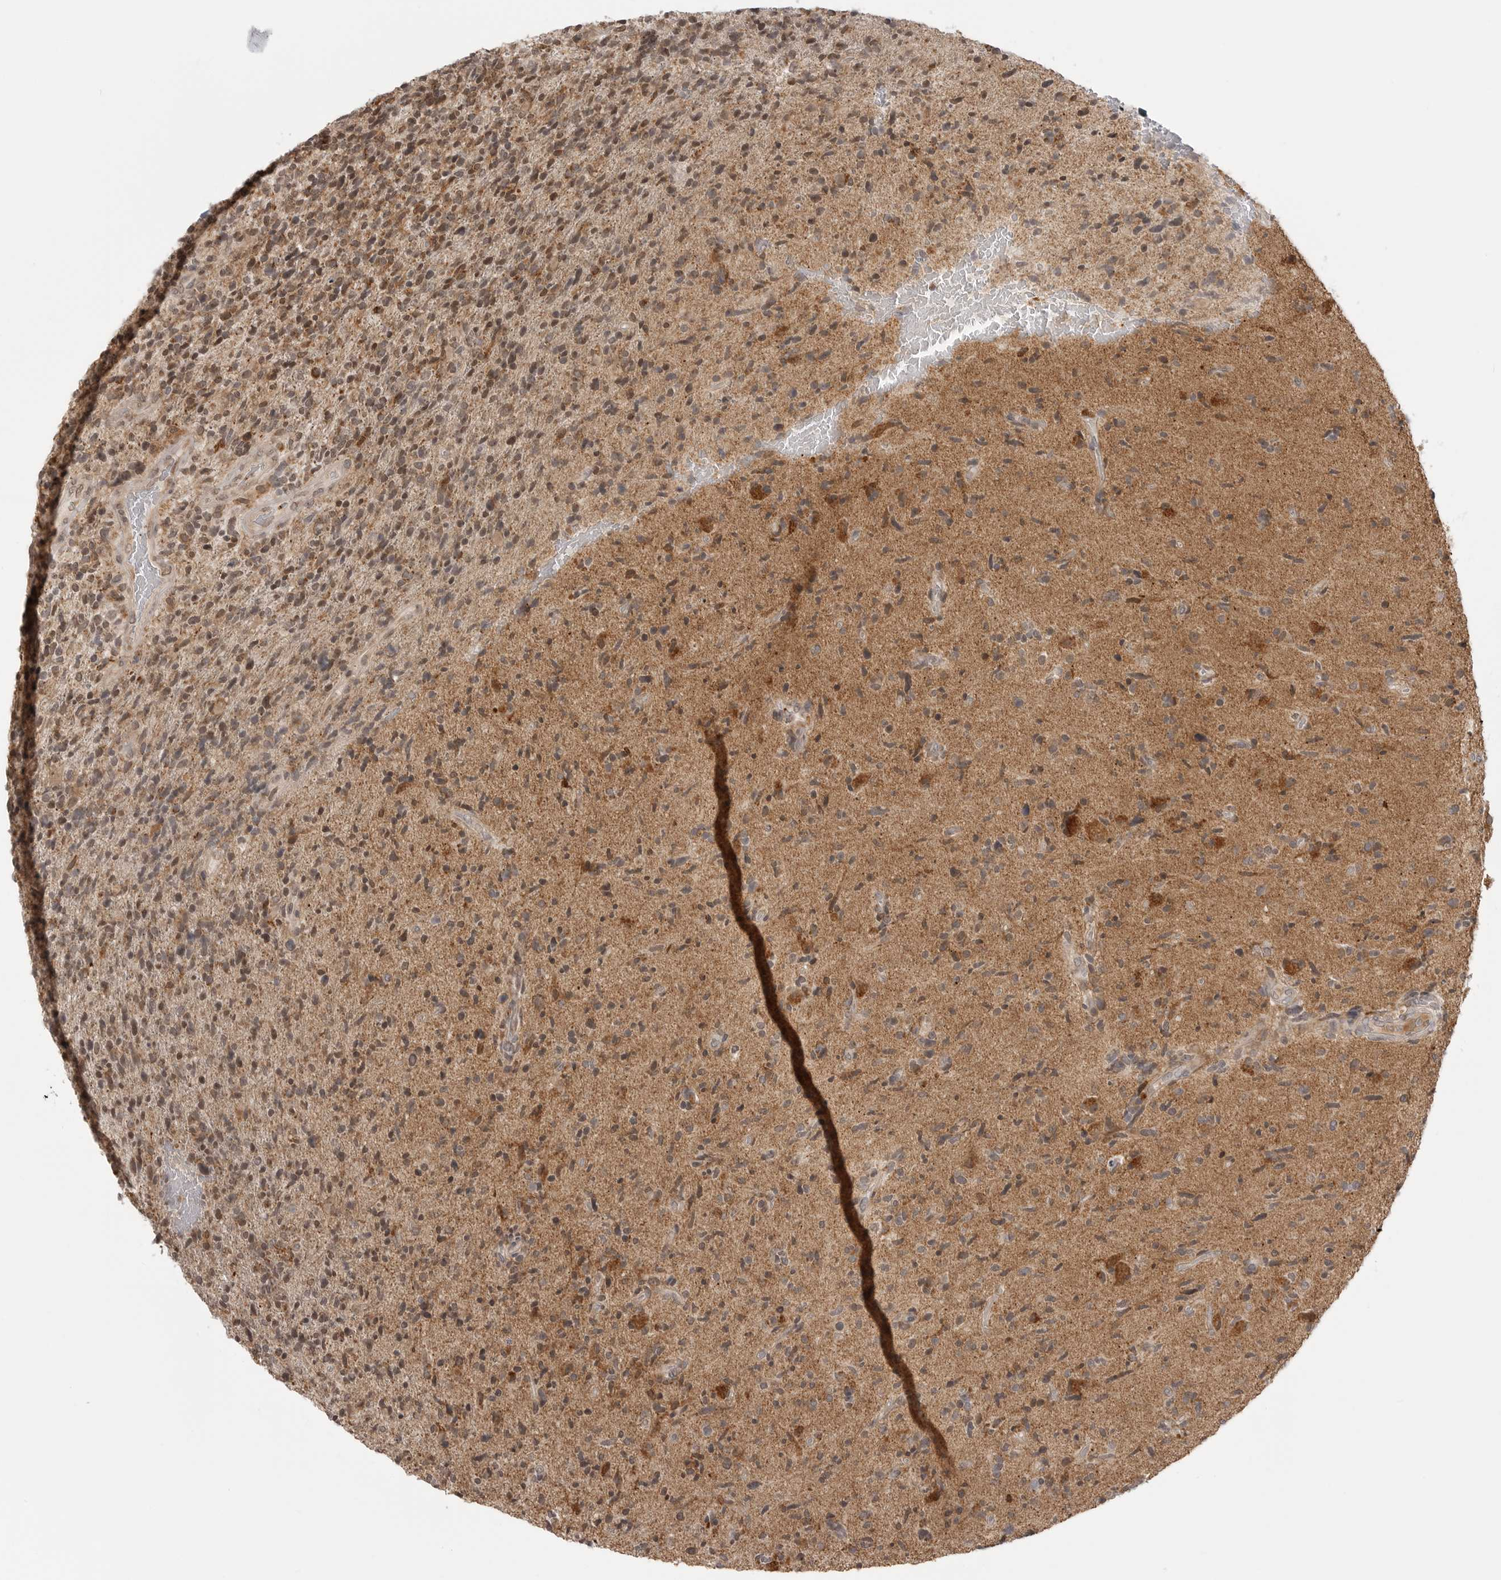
{"staining": {"intensity": "moderate", "quantity": "25%-75%", "location": "cytoplasmic/membranous"}, "tissue": "glioma", "cell_type": "Tumor cells", "image_type": "cancer", "snomed": [{"axis": "morphology", "description": "Glioma, malignant, High grade"}, {"axis": "topography", "description": "Brain"}], "caption": "Immunohistochemical staining of malignant high-grade glioma shows medium levels of moderate cytoplasmic/membranous protein staining in about 25%-75% of tumor cells.", "gene": "KALRN", "patient": {"sex": "male", "age": 72}}